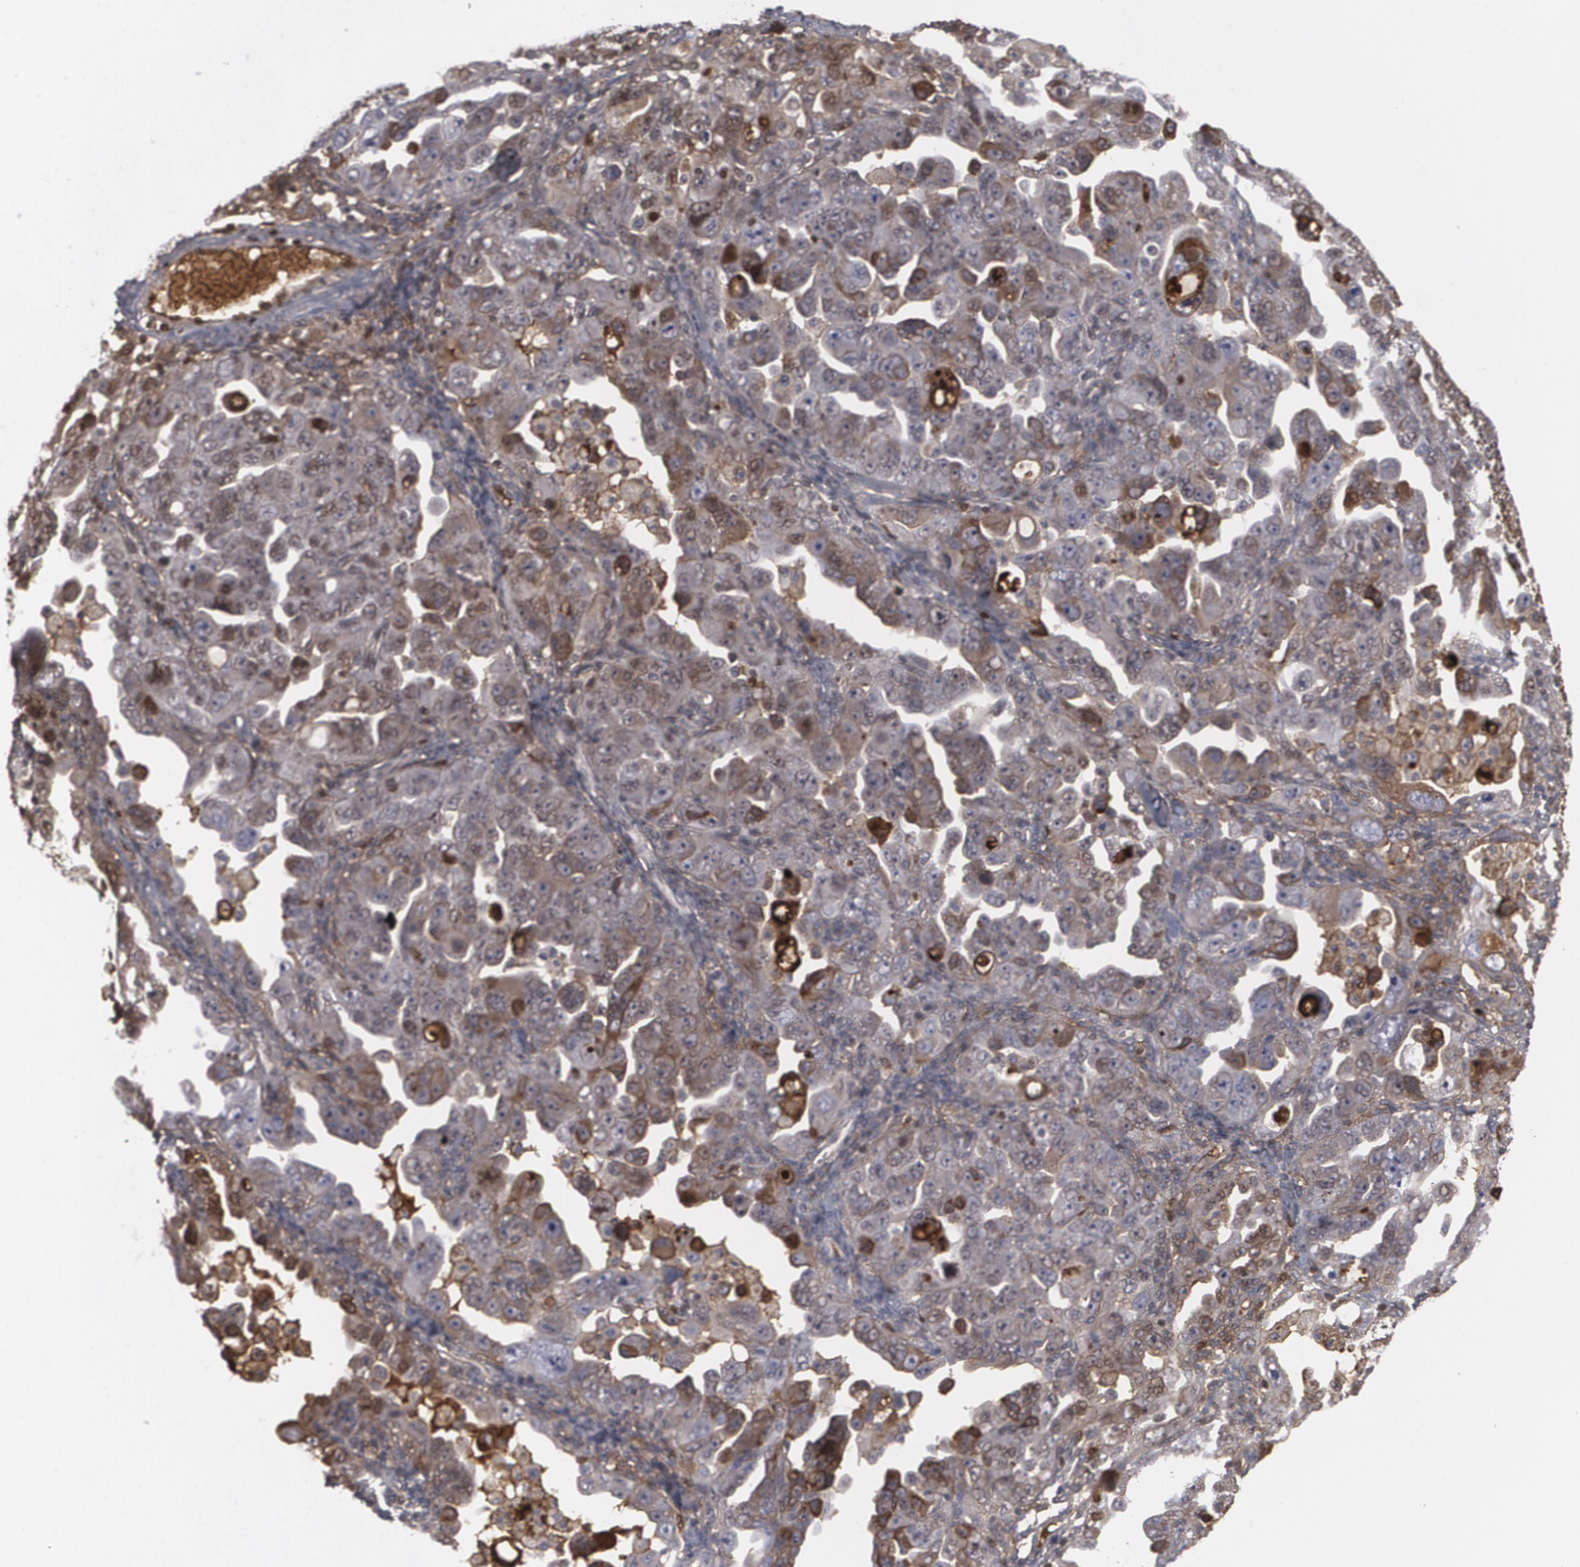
{"staining": {"intensity": "weak", "quantity": "25%-75%", "location": "cytoplasmic/membranous"}, "tissue": "ovarian cancer", "cell_type": "Tumor cells", "image_type": "cancer", "snomed": [{"axis": "morphology", "description": "Cystadenocarcinoma, mucinous, NOS"}, {"axis": "topography", "description": "Ovary"}], "caption": "Ovarian cancer stained with a brown dye exhibits weak cytoplasmic/membranous positive expression in approximately 25%-75% of tumor cells.", "gene": "LRG1", "patient": {"sex": "female", "age": 57}}